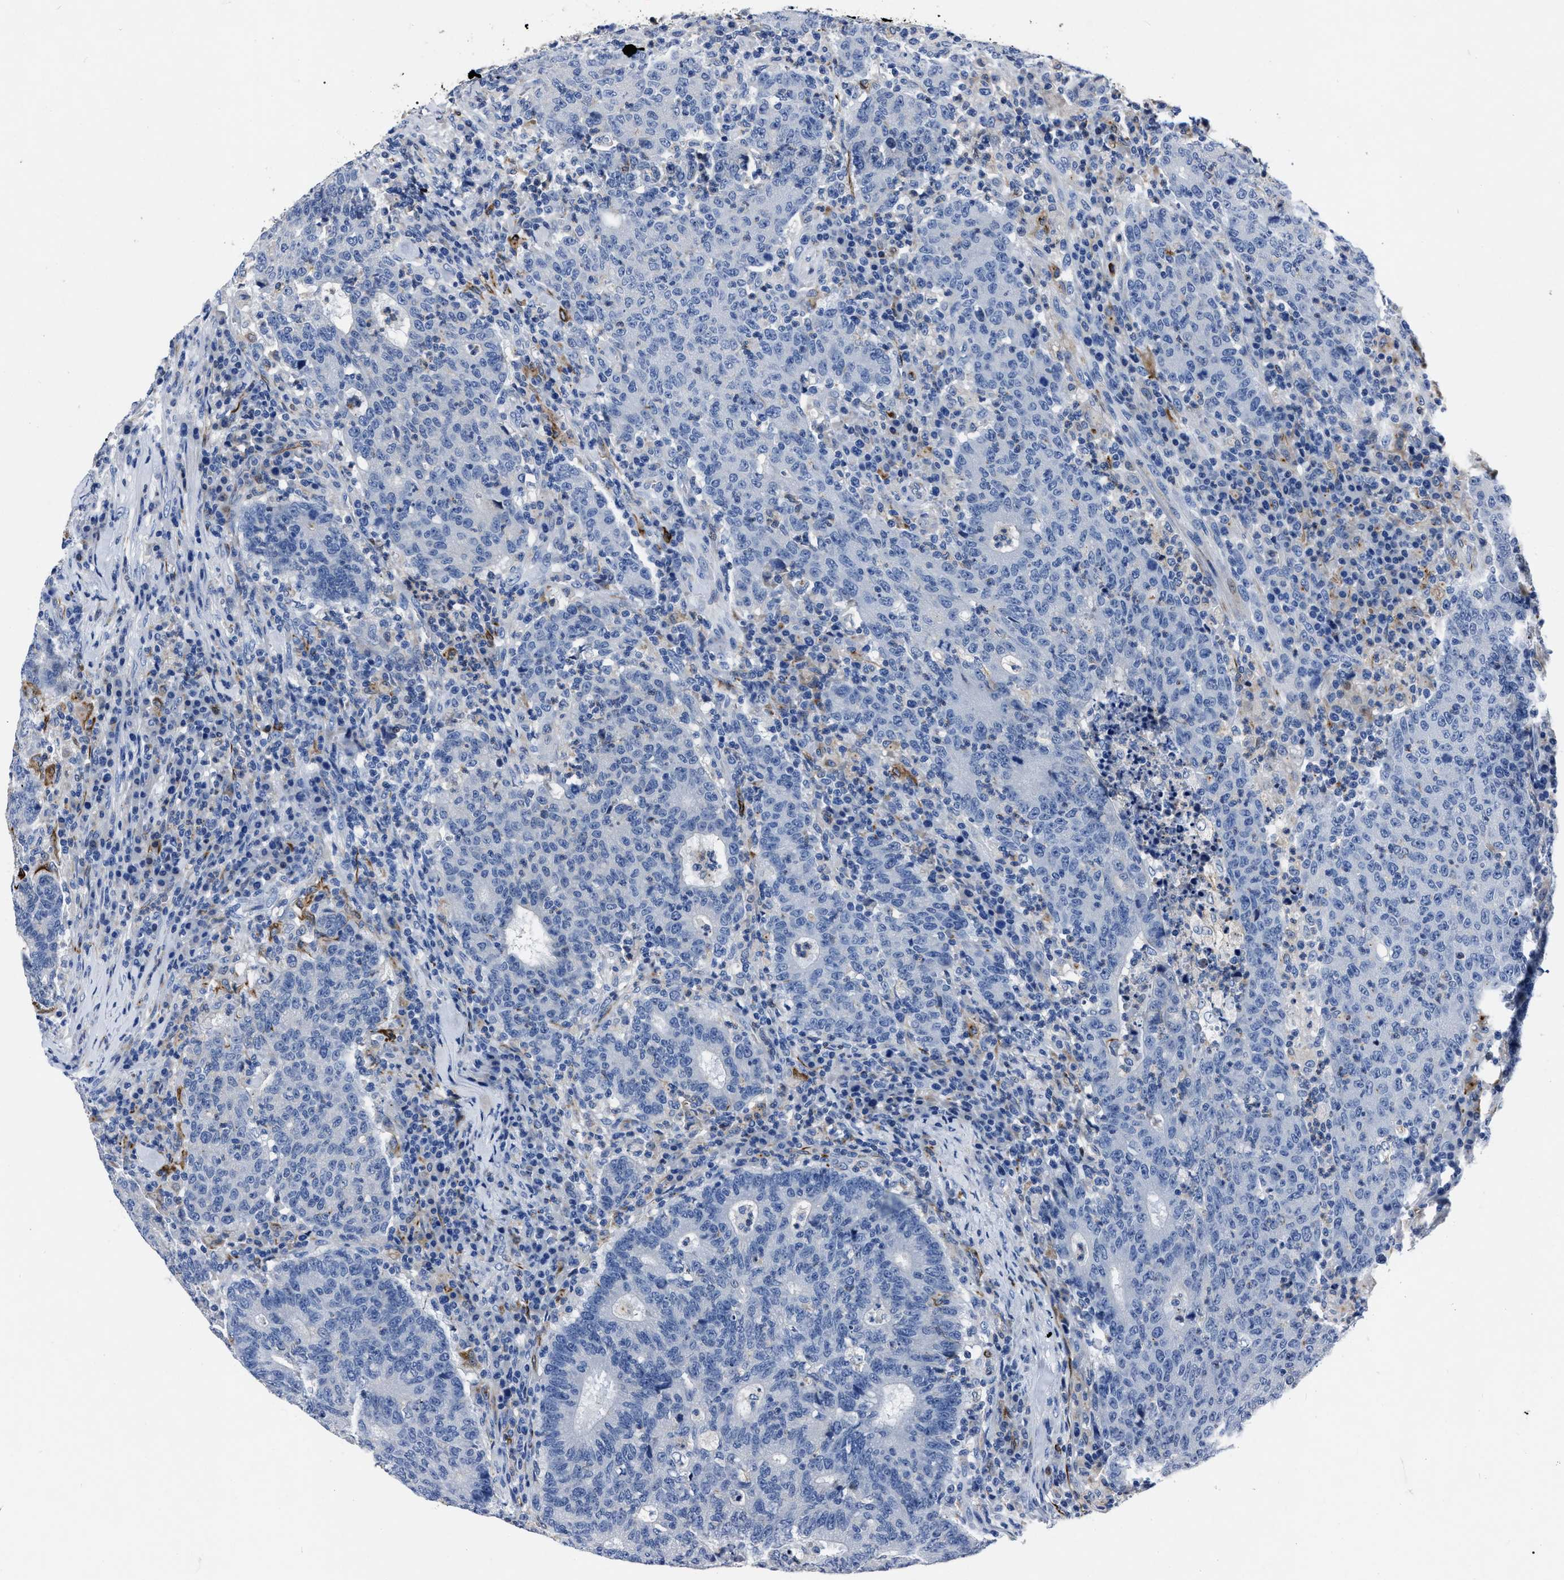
{"staining": {"intensity": "negative", "quantity": "none", "location": "none"}, "tissue": "colorectal cancer", "cell_type": "Tumor cells", "image_type": "cancer", "snomed": [{"axis": "morphology", "description": "Adenocarcinoma, NOS"}, {"axis": "topography", "description": "Colon"}], "caption": "This histopathology image is of colorectal cancer stained with immunohistochemistry (IHC) to label a protein in brown with the nuclei are counter-stained blue. There is no positivity in tumor cells. (Stains: DAB (3,3'-diaminobenzidine) immunohistochemistry (IHC) with hematoxylin counter stain, Microscopy: brightfield microscopy at high magnification).", "gene": "OR10G3", "patient": {"sex": "female", "age": 75}}